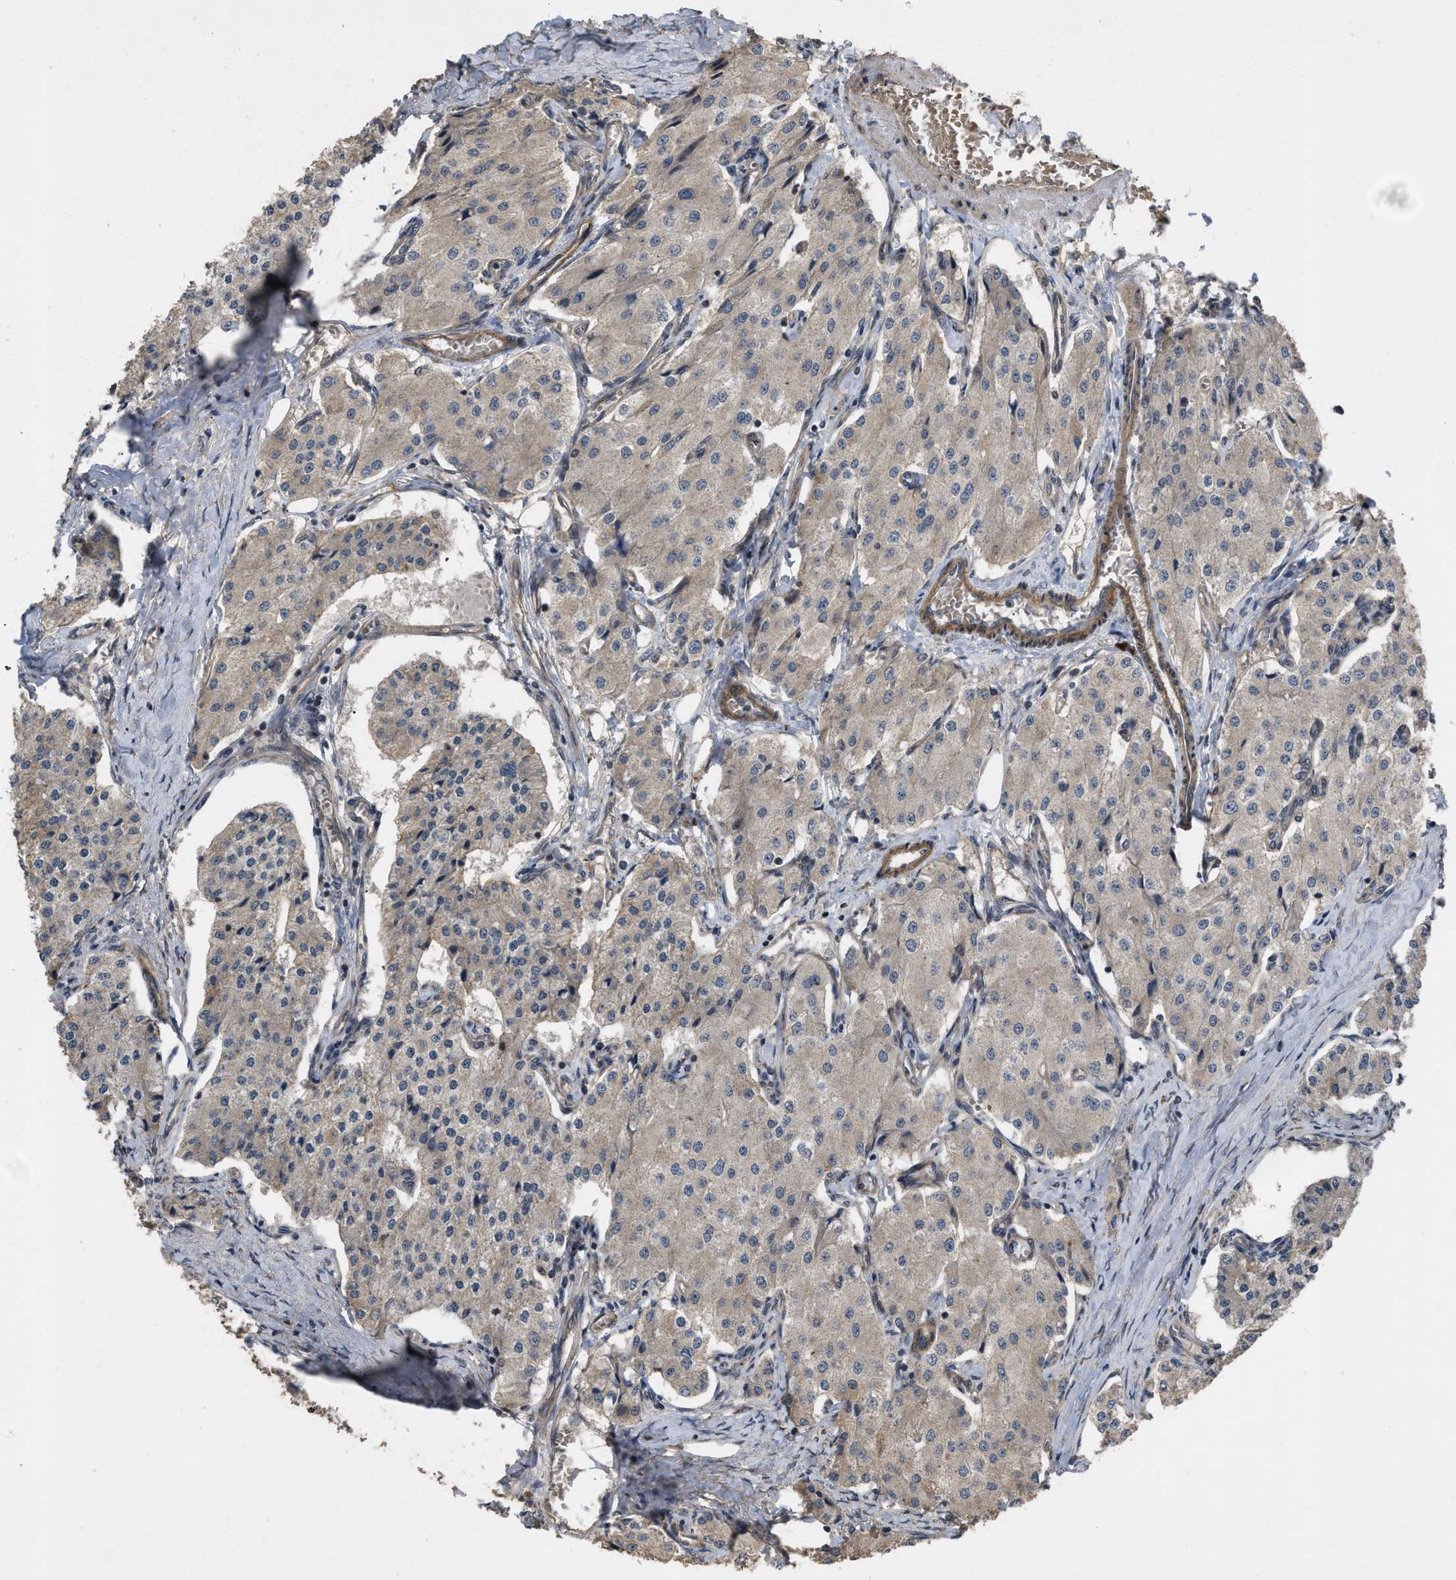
{"staining": {"intensity": "weak", "quantity": ">75%", "location": "cytoplasmic/membranous"}, "tissue": "carcinoid", "cell_type": "Tumor cells", "image_type": "cancer", "snomed": [{"axis": "morphology", "description": "Carcinoid, malignant, NOS"}, {"axis": "topography", "description": "Colon"}], "caption": "Immunohistochemical staining of human carcinoid exhibits weak cytoplasmic/membranous protein positivity in approximately >75% of tumor cells.", "gene": "UTRN", "patient": {"sex": "female", "age": 52}}